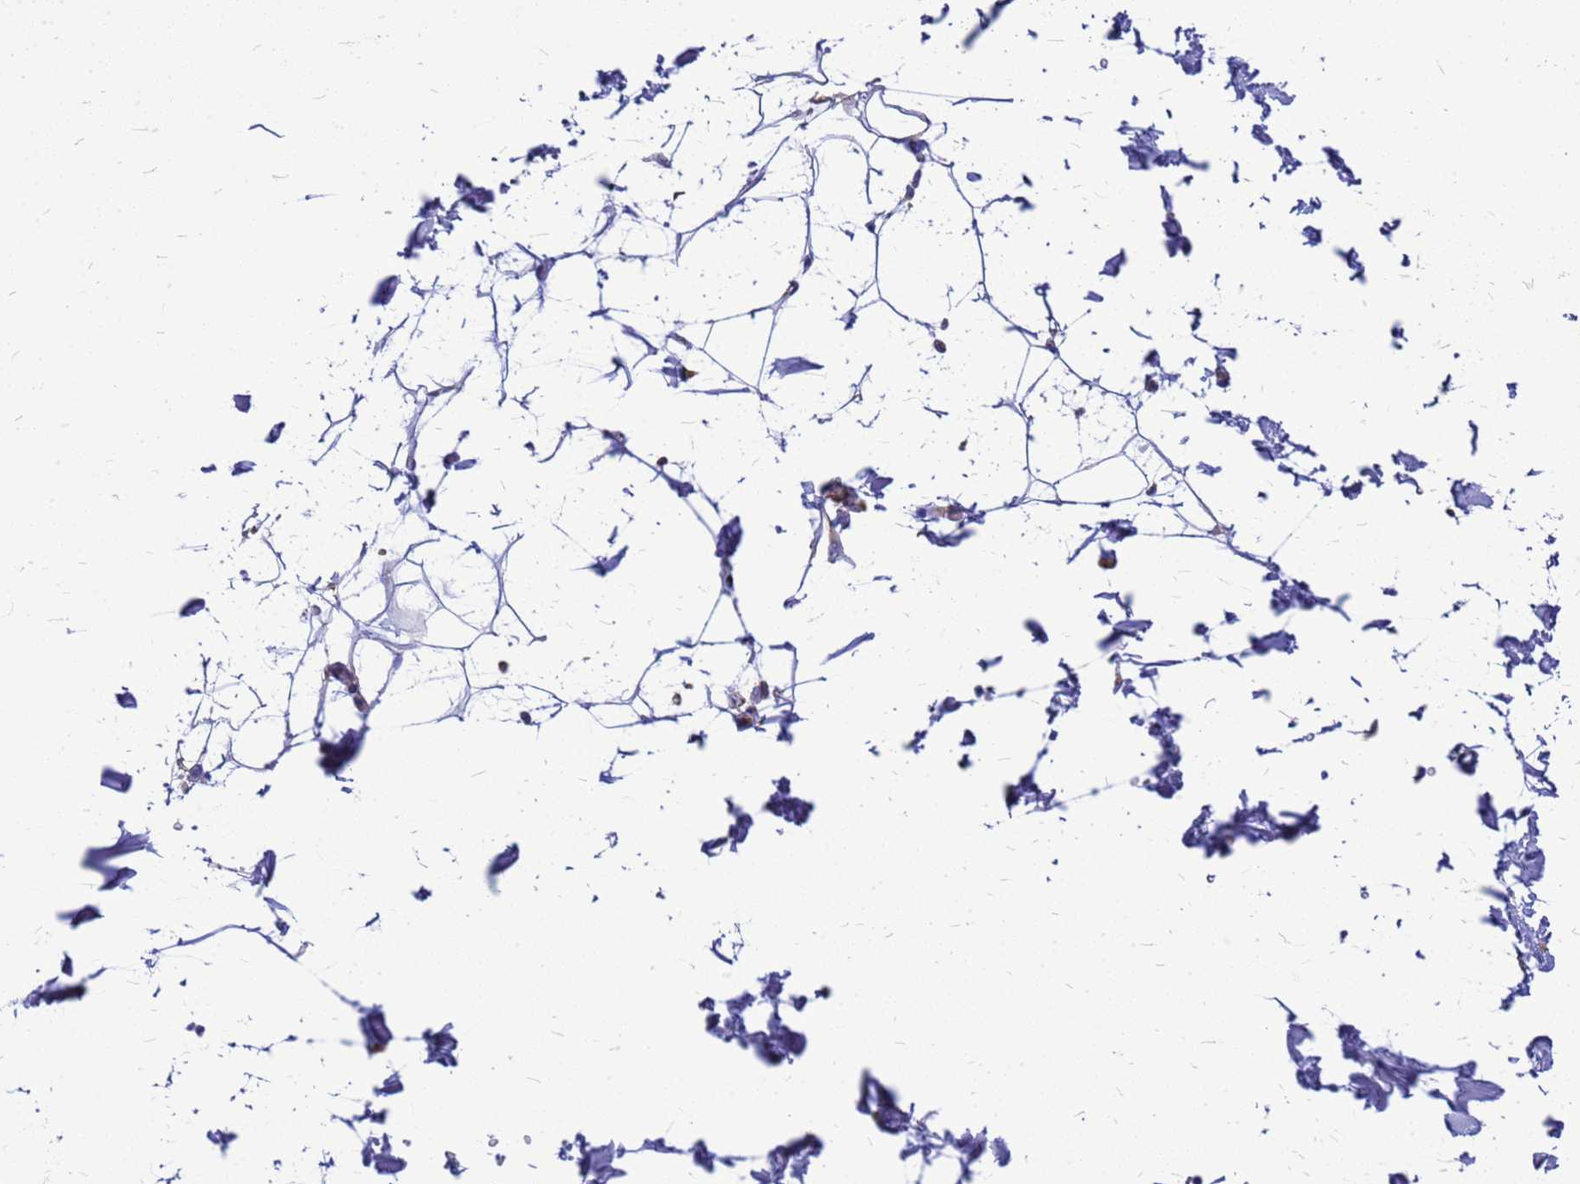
{"staining": {"intensity": "moderate", "quantity": "<25%", "location": "cytoplasmic/membranous"}, "tissue": "adipose tissue", "cell_type": "Adipocytes", "image_type": "normal", "snomed": [{"axis": "morphology", "description": "Normal tissue, NOS"}, {"axis": "topography", "description": "Soft tissue"}], "caption": "IHC image of unremarkable human adipose tissue stained for a protein (brown), which exhibits low levels of moderate cytoplasmic/membranous staining in about <25% of adipocytes.", "gene": "EEF1D", "patient": {"sex": "male", "age": 72}}